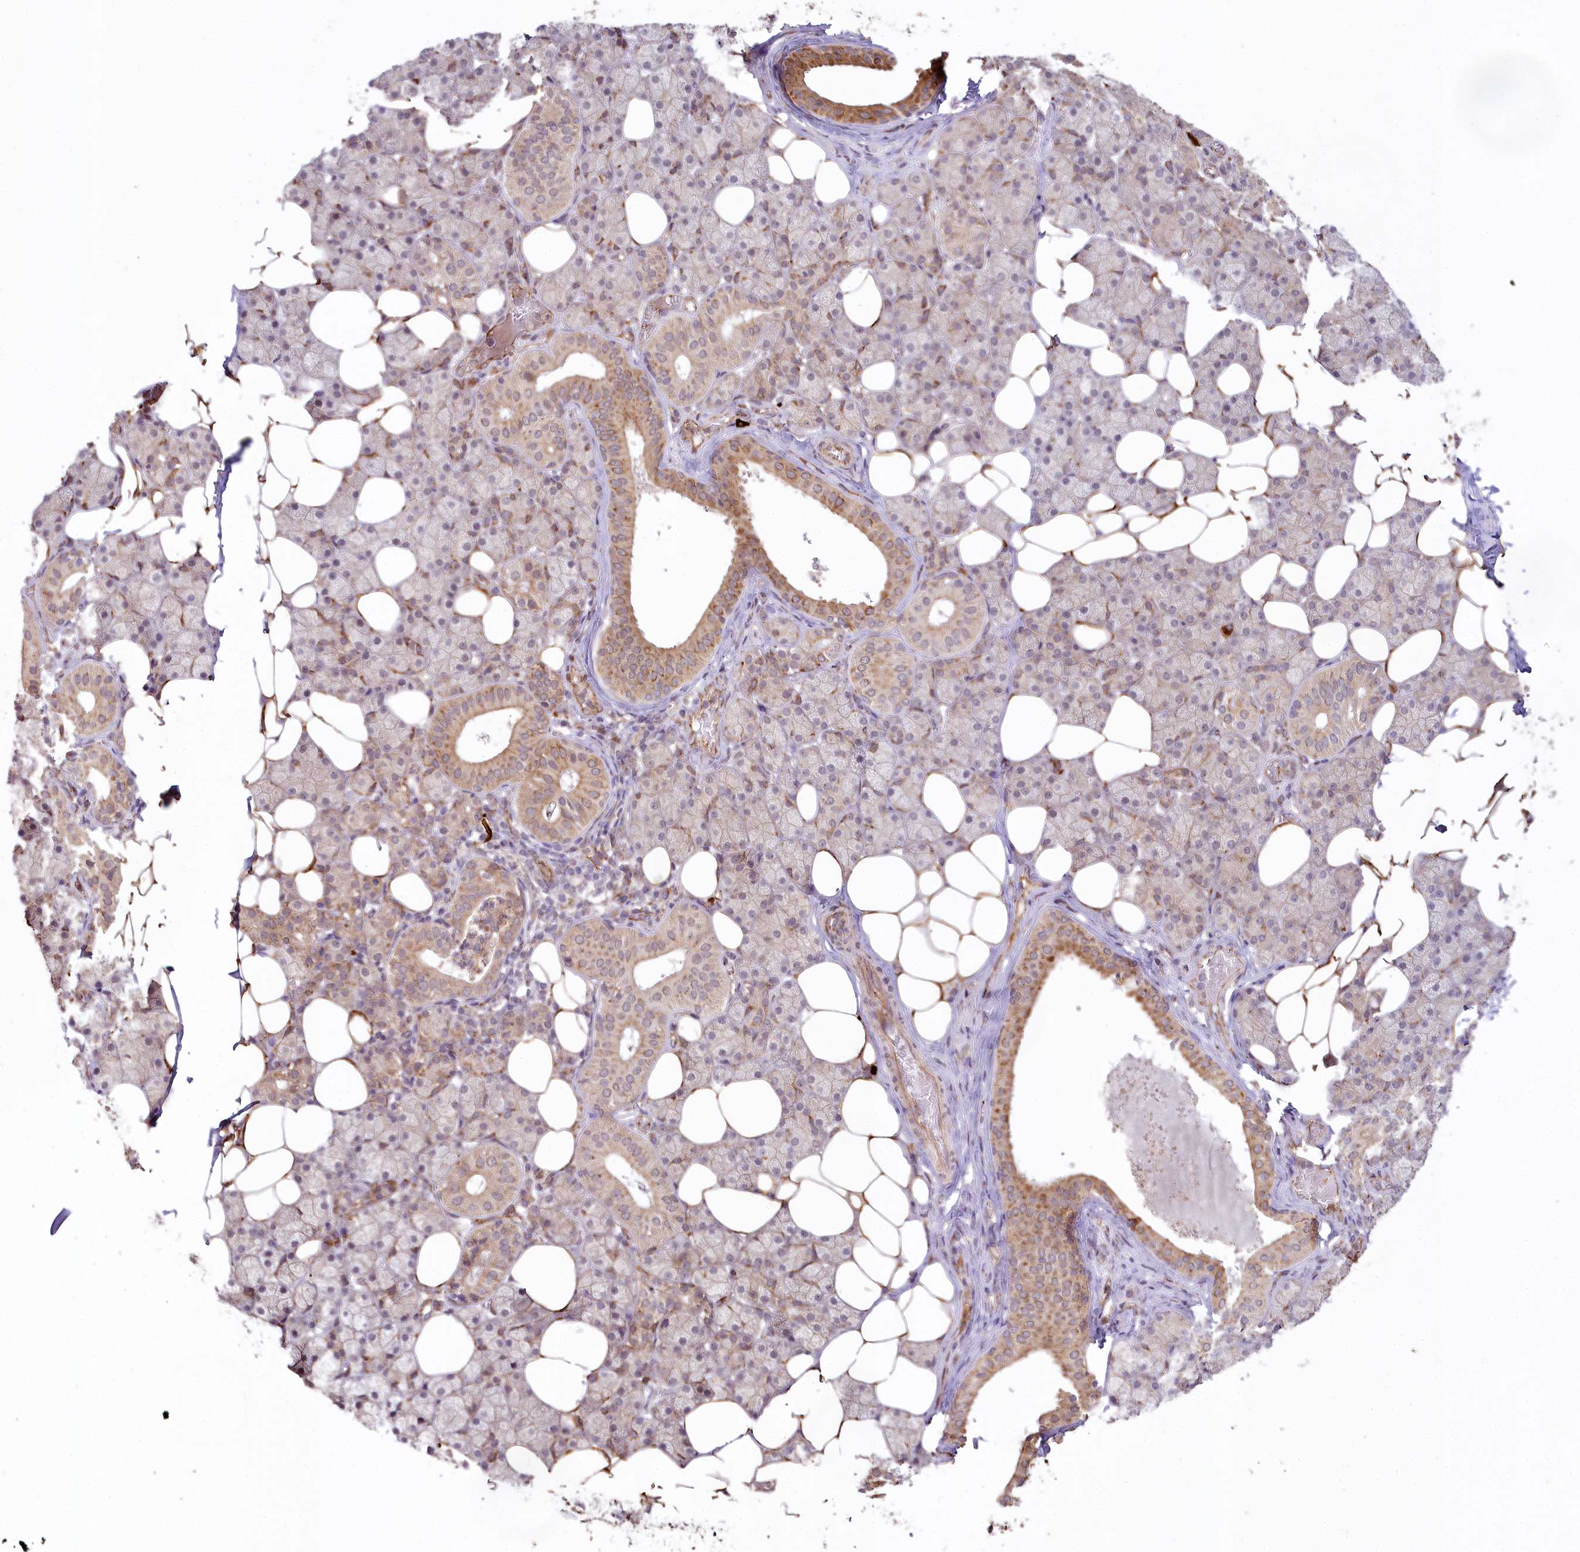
{"staining": {"intensity": "moderate", "quantity": "25%-75%", "location": "cytoplasmic/membranous"}, "tissue": "salivary gland", "cell_type": "Glandular cells", "image_type": "normal", "snomed": [{"axis": "morphology", "description": "Normal tissue, NOS"}, {"axis": "topography", "description": "Salivary gland"}], "caption": "Immunohistochemical staining of normal salivary gland displays 25%-75% levels of moderate cytoplasmic/membranous protein staining in approximately 25%-75% of glandular cells.", "gene": "ALKBH8", "patient": {"sex": "female", "age": 33}}